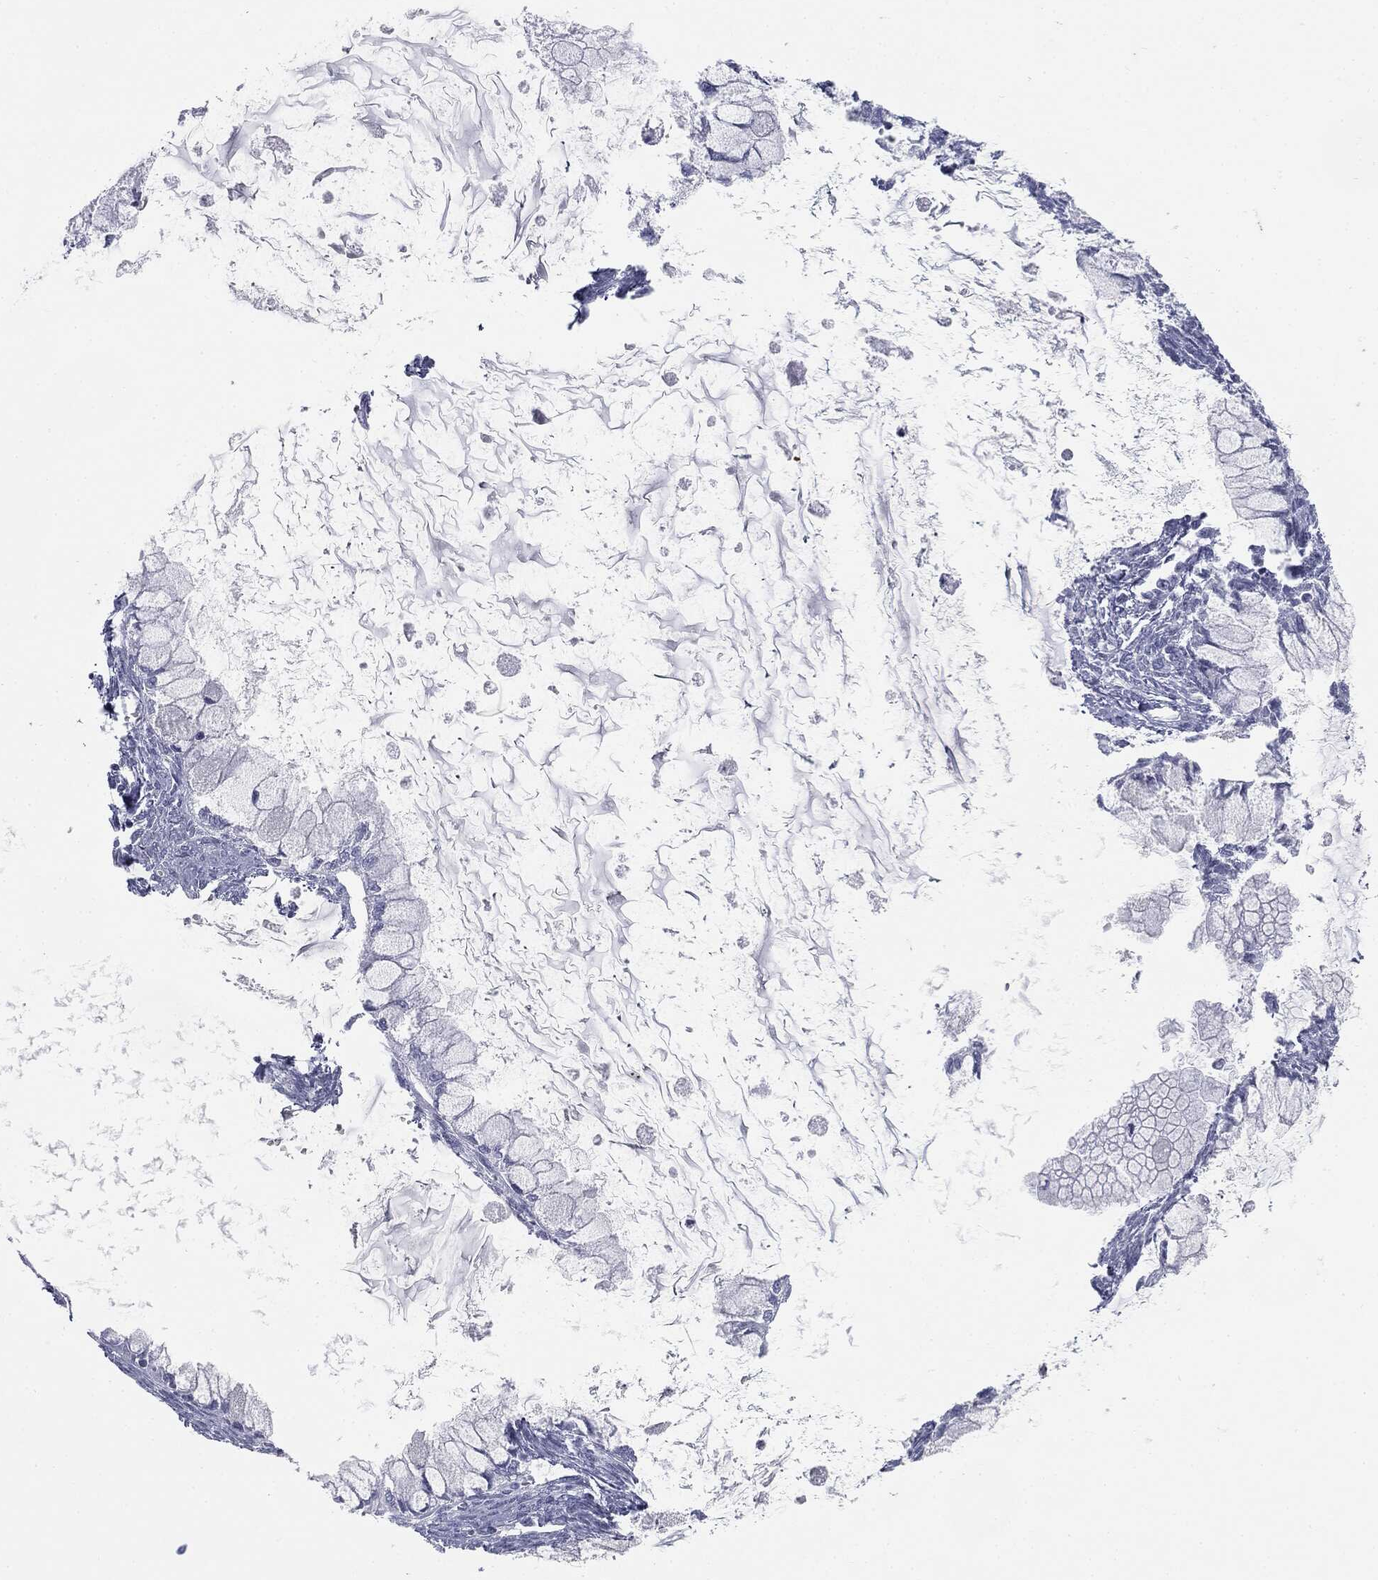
{"staining": {"intensity": "negative", "quantity": "none", "location": "none"}, "tissue": "ovarian cancer", "cell_type": "Tumor cells", "image_type": "cancer", "snomed": [{"axis": "morphology", "description": "Cystadenocarcinoma, mucinous, NOS"}, {"axis": "topography", "description": "Ovary"}], "caption": "Tumor cells show no significant protein staining in ovarian cancer.", "gene": "TPO", "patient": {"sex": "female", "age": 34}}